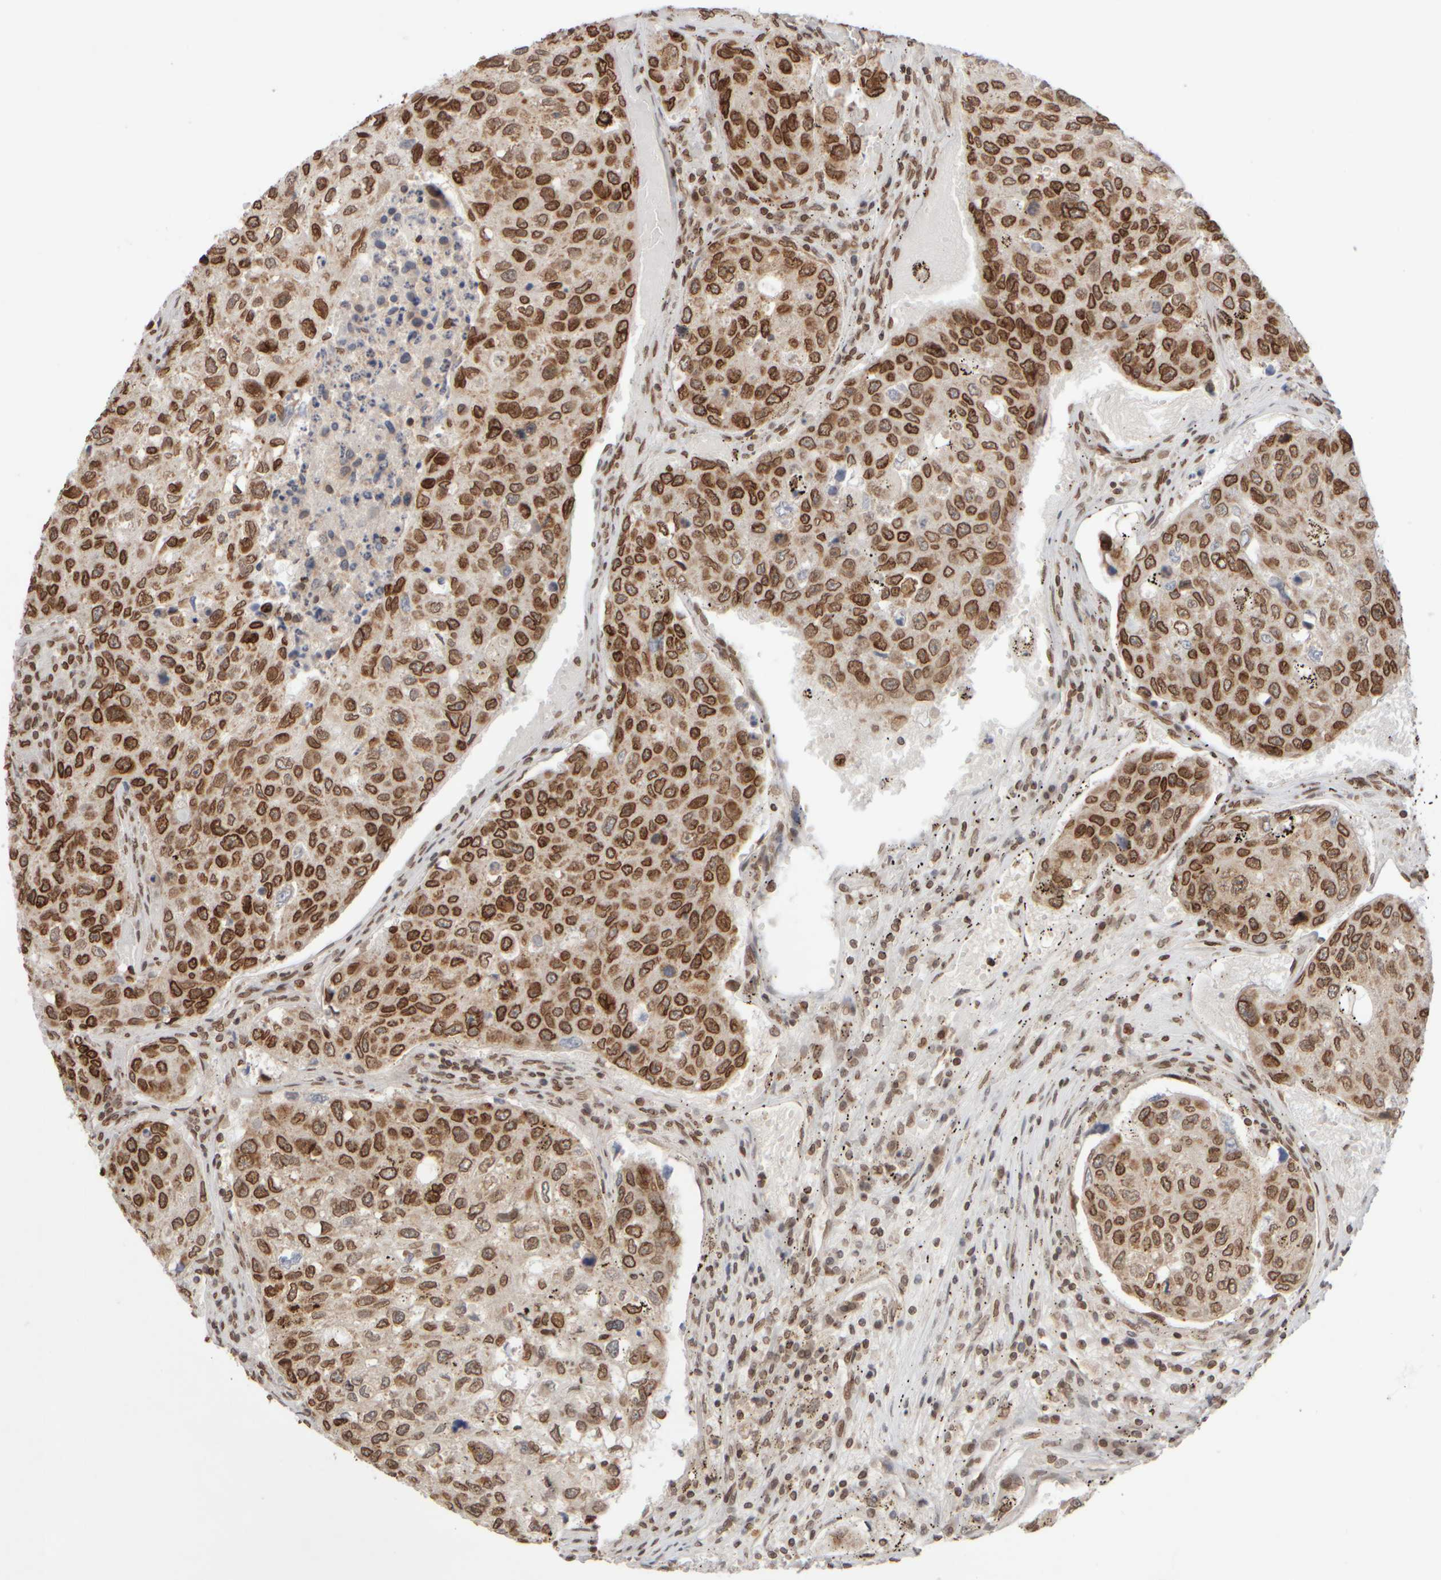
{"staining": {"intensity": "strong", "quantity": ">75%", "location": "cytoplasmic/membranous,nuclear"}, "tissue": "urothelial cancer", "cell_type": "Tumor cells", "image_type": "cancer", "snomed": [{"axis": "morphology", "description": "Urothelial carcinoma, High grade"}, {"axis": "topography", "description": "Lymph node"}, {"axis": "topography", "description": "Urinary bladder"}], "caption": "Tumor cells exhibit high levels of strong cytoplasmic/membranous and nuclear positivity in about >75% of cells in human urothelial cancer.", "gene": "ZC3HC1", "patient": {"sex": "male", "age": 51}}